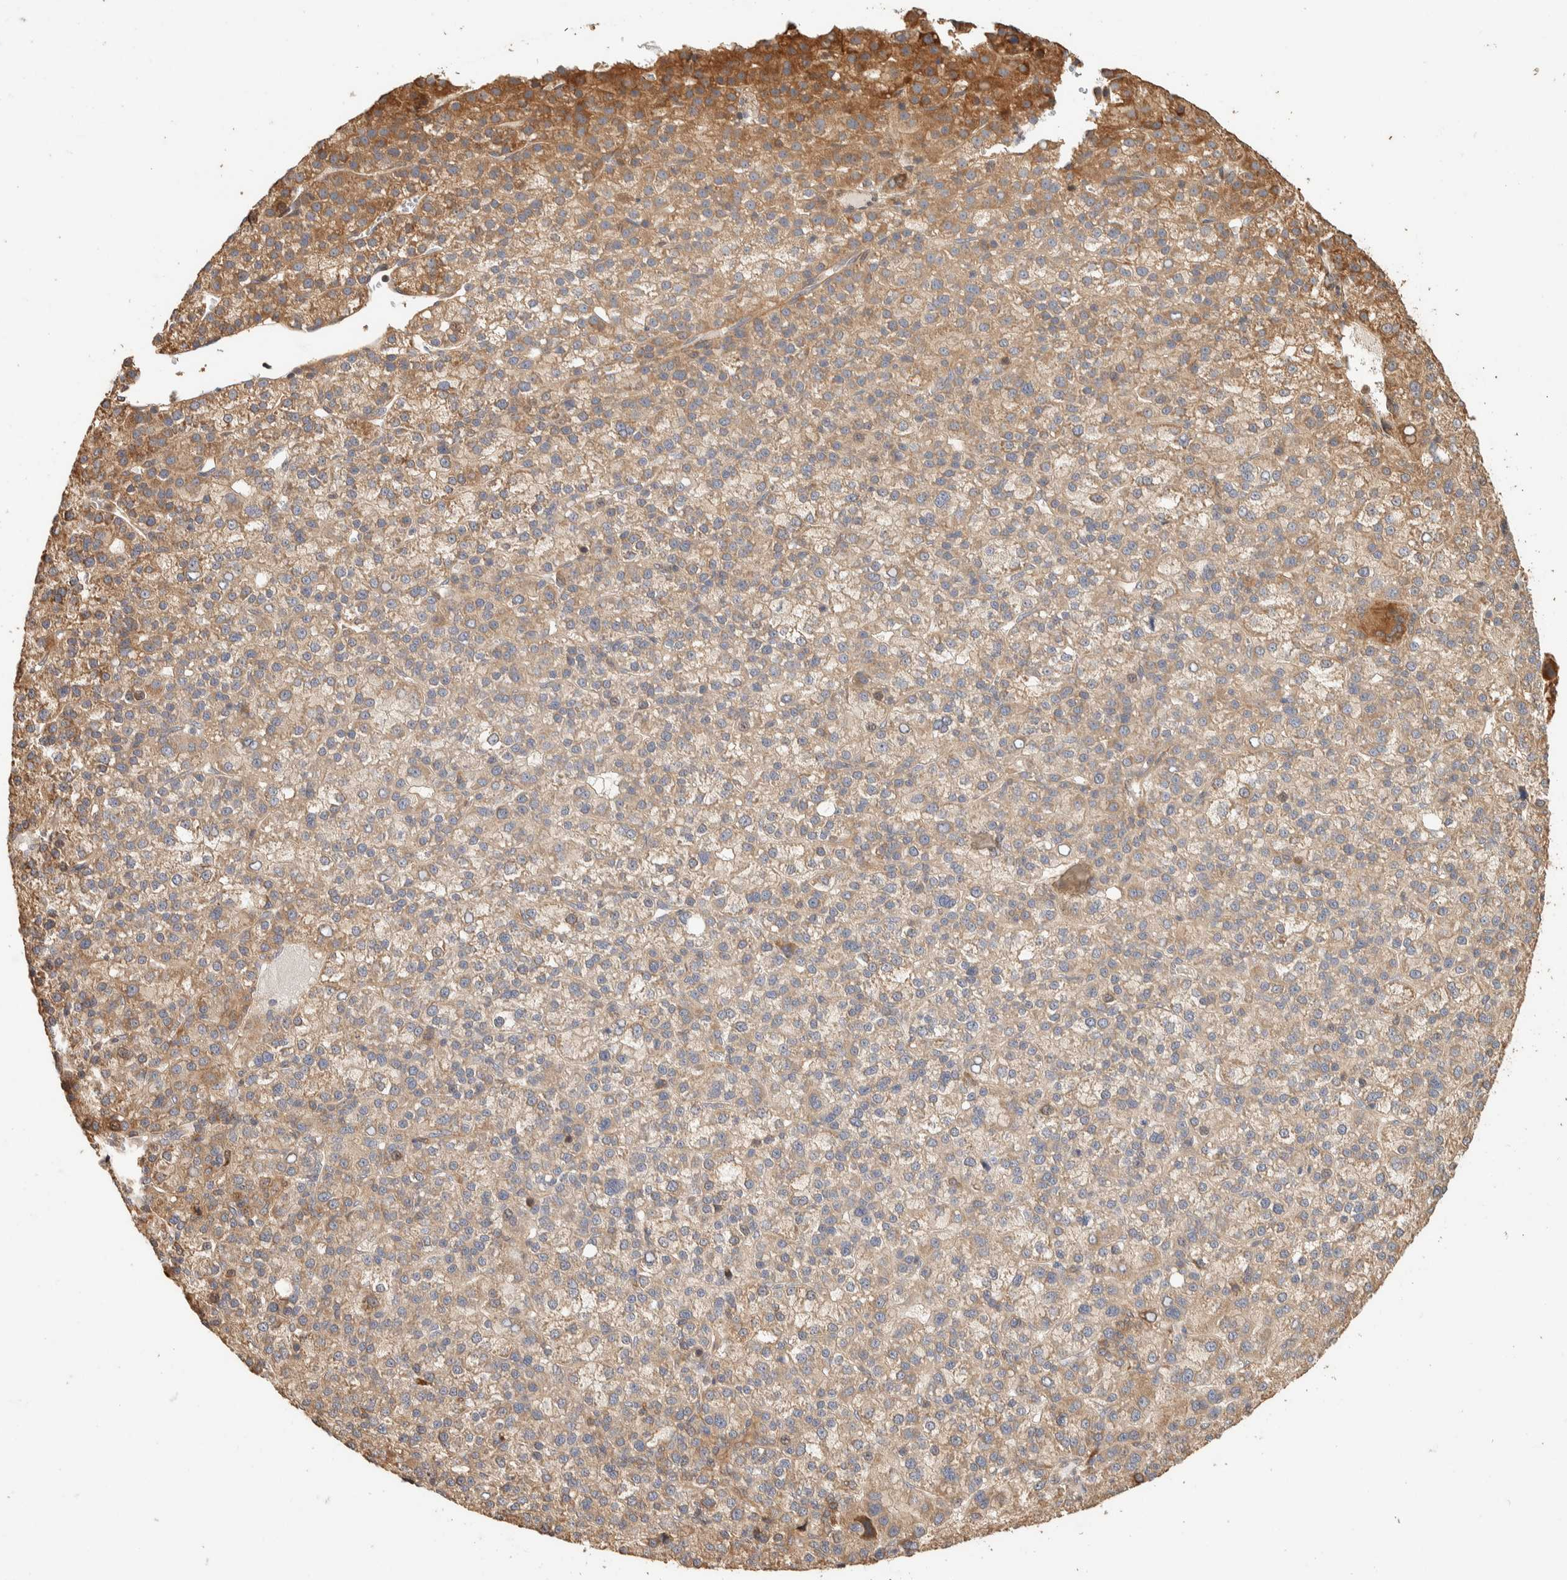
{"staining": {"intensity": "weak", "quantity": ">75%", "location": "cytoplasmic/membranous"}, "tissue": "liver cancer", "cell_type": "Tumor cells", "image_type": "cancer", "snomed": [{"axis": "morphology", "description": "Carcinoma, Hepatocellular, NOS"}, {"axis": "topography", "description": "Liver"}], "caption": "Immunohistochemical staining of liver hepatocellular carcinoma demonstrates low levels of weak cytoplasmic/membranous protein expression in about >75% of tumor cells.", "gene": "EXOC7", "patient": {"sex": "female", "age": 58}}